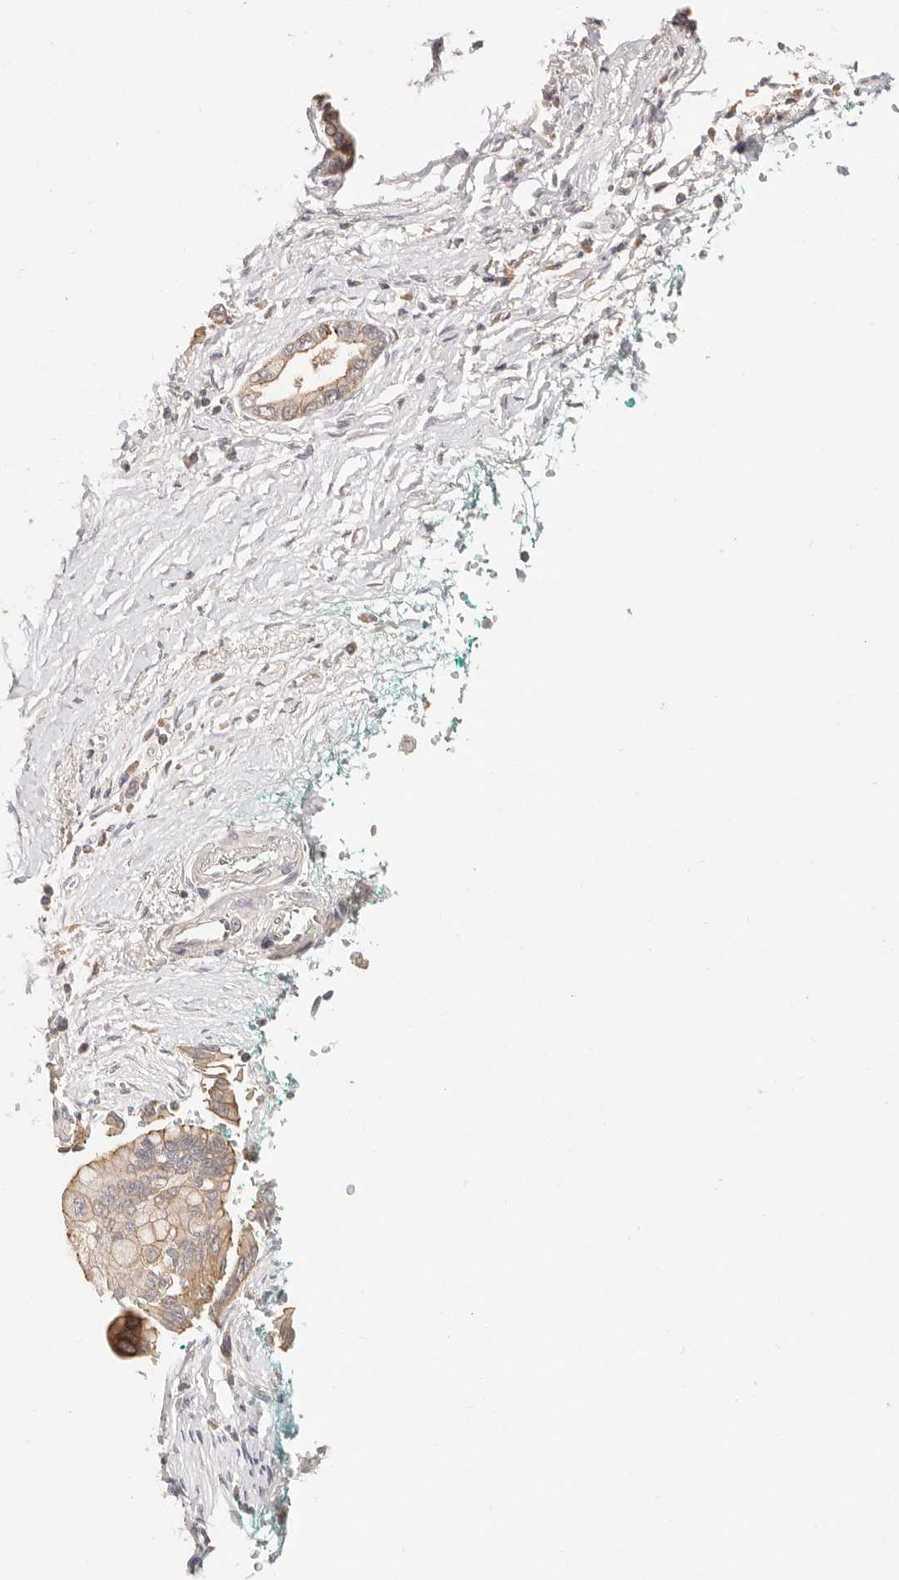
{"staining": {"intensity": "moderate", "quantity": "<25%", "location": "cytoplasmic/membranous"}, "tissue": "pancreatic cancer", "cell_type": "Tumor cells", "image_type": "cancer", "snomed": [{"axis": "morphology", "description": "Adenocarcinoma, NOS"}, {"axis": "topography", "description": "Pancreas"}], "caption": "Tumor cells display low levels of moderate cytoplasmic/membranous expression in approximately <25% of cells in human pancreatic cancer (adenocarcinoma).", "gene": "CXADR", "patient": {"sex": "male", "age": 78}}